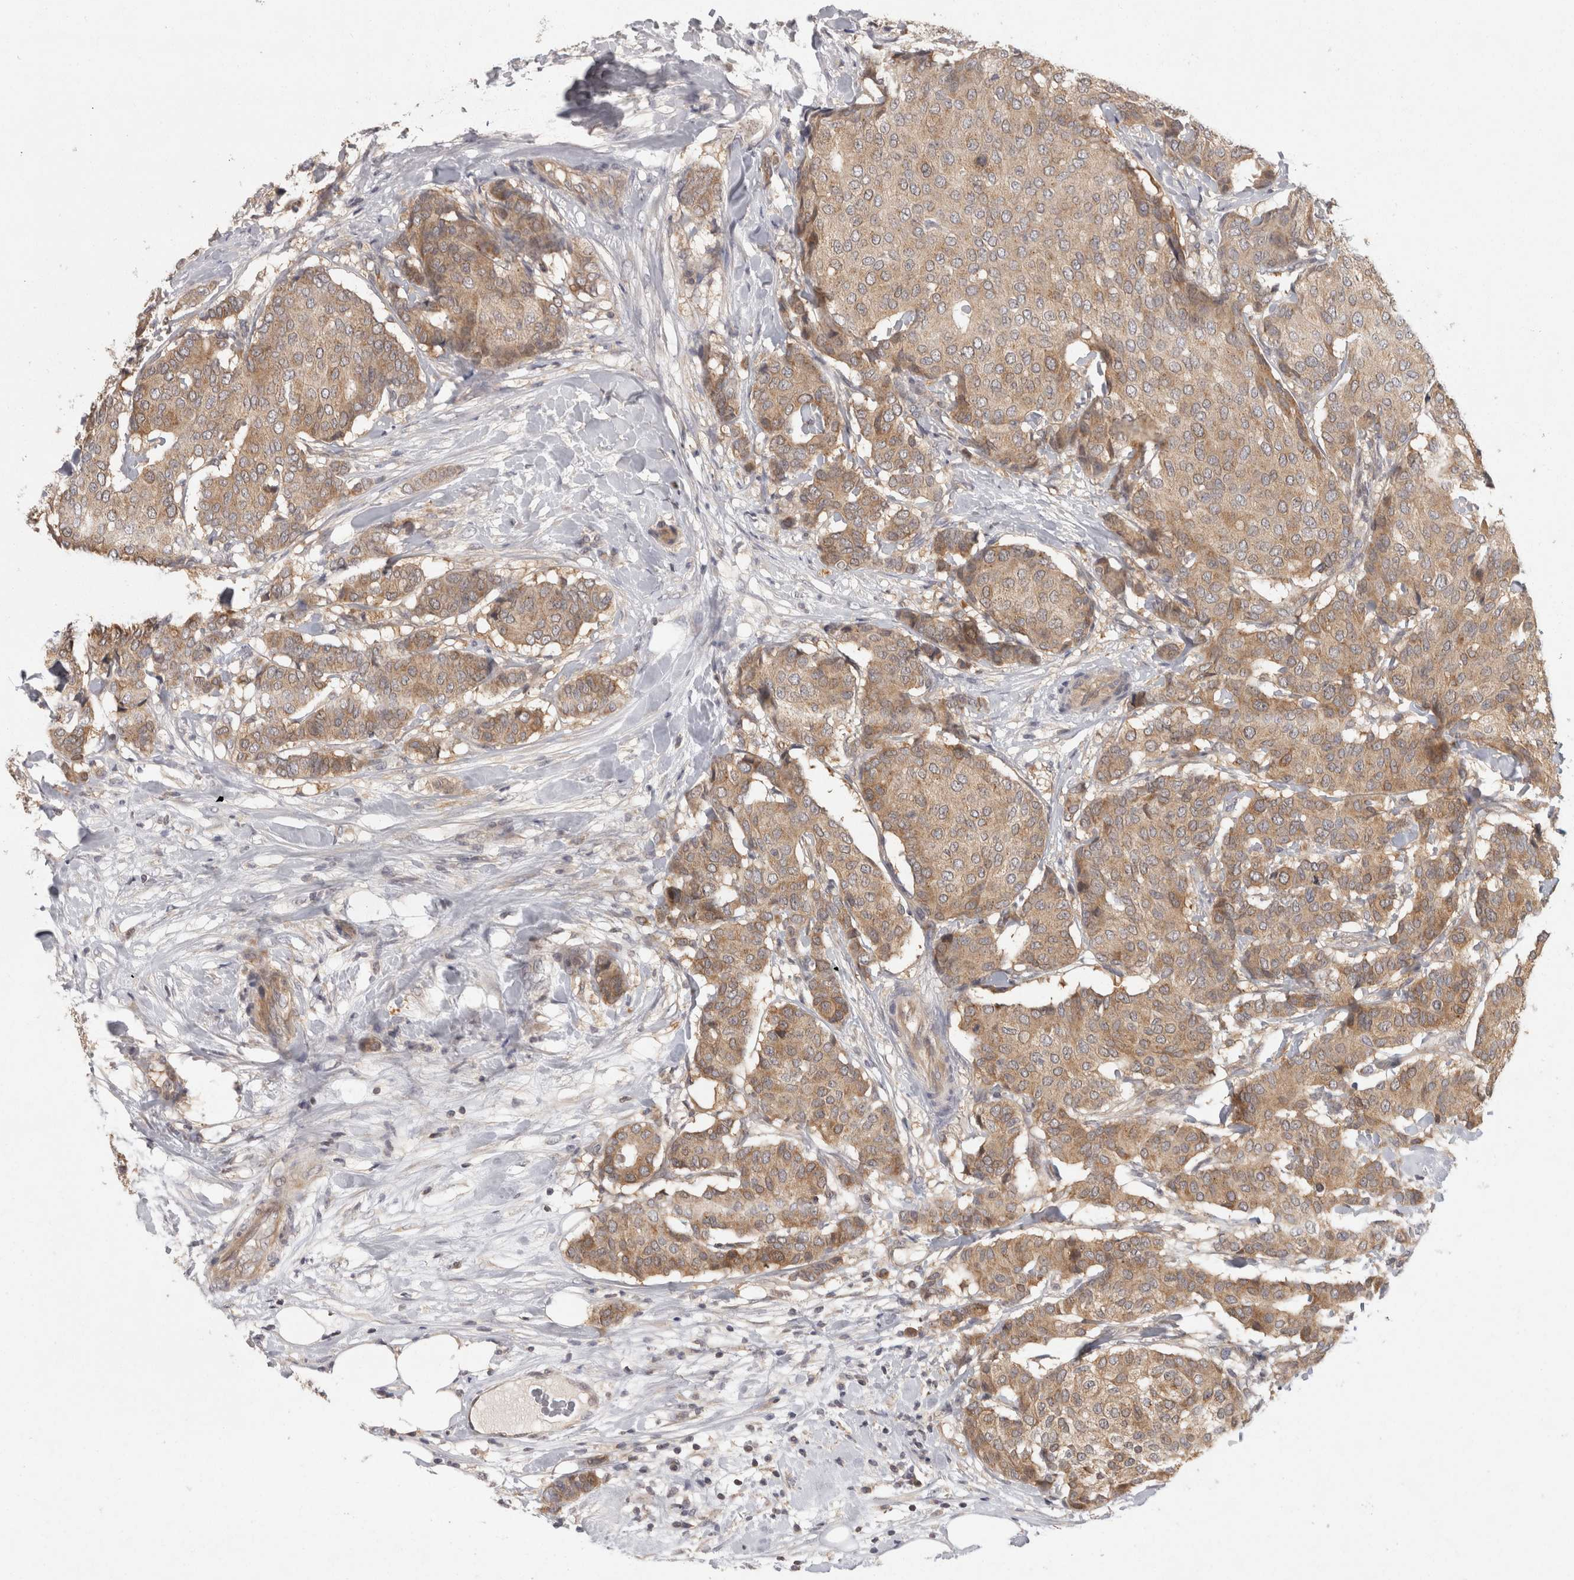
{"staining": {"intensity": "moderate", "quantity": ">75%", "location": "cytoplasmic/membranous"}, "tissue": "breast cancer", "cell_type": "Tumor cells", "image_type": "cancer", "snomed": [{"axis": "morphology", "description": "Duct carcinoma"}, {"axis": "topography", "description": "Breast"}], "caption": "A micrograph of human breast intraductal carcinoma stained for a protein demonstrates moderate cytoplasmic/membranous brown staining in tumor cells.", "gene": "ACAT2", "patient": {"sex": "female", "age": 75}}